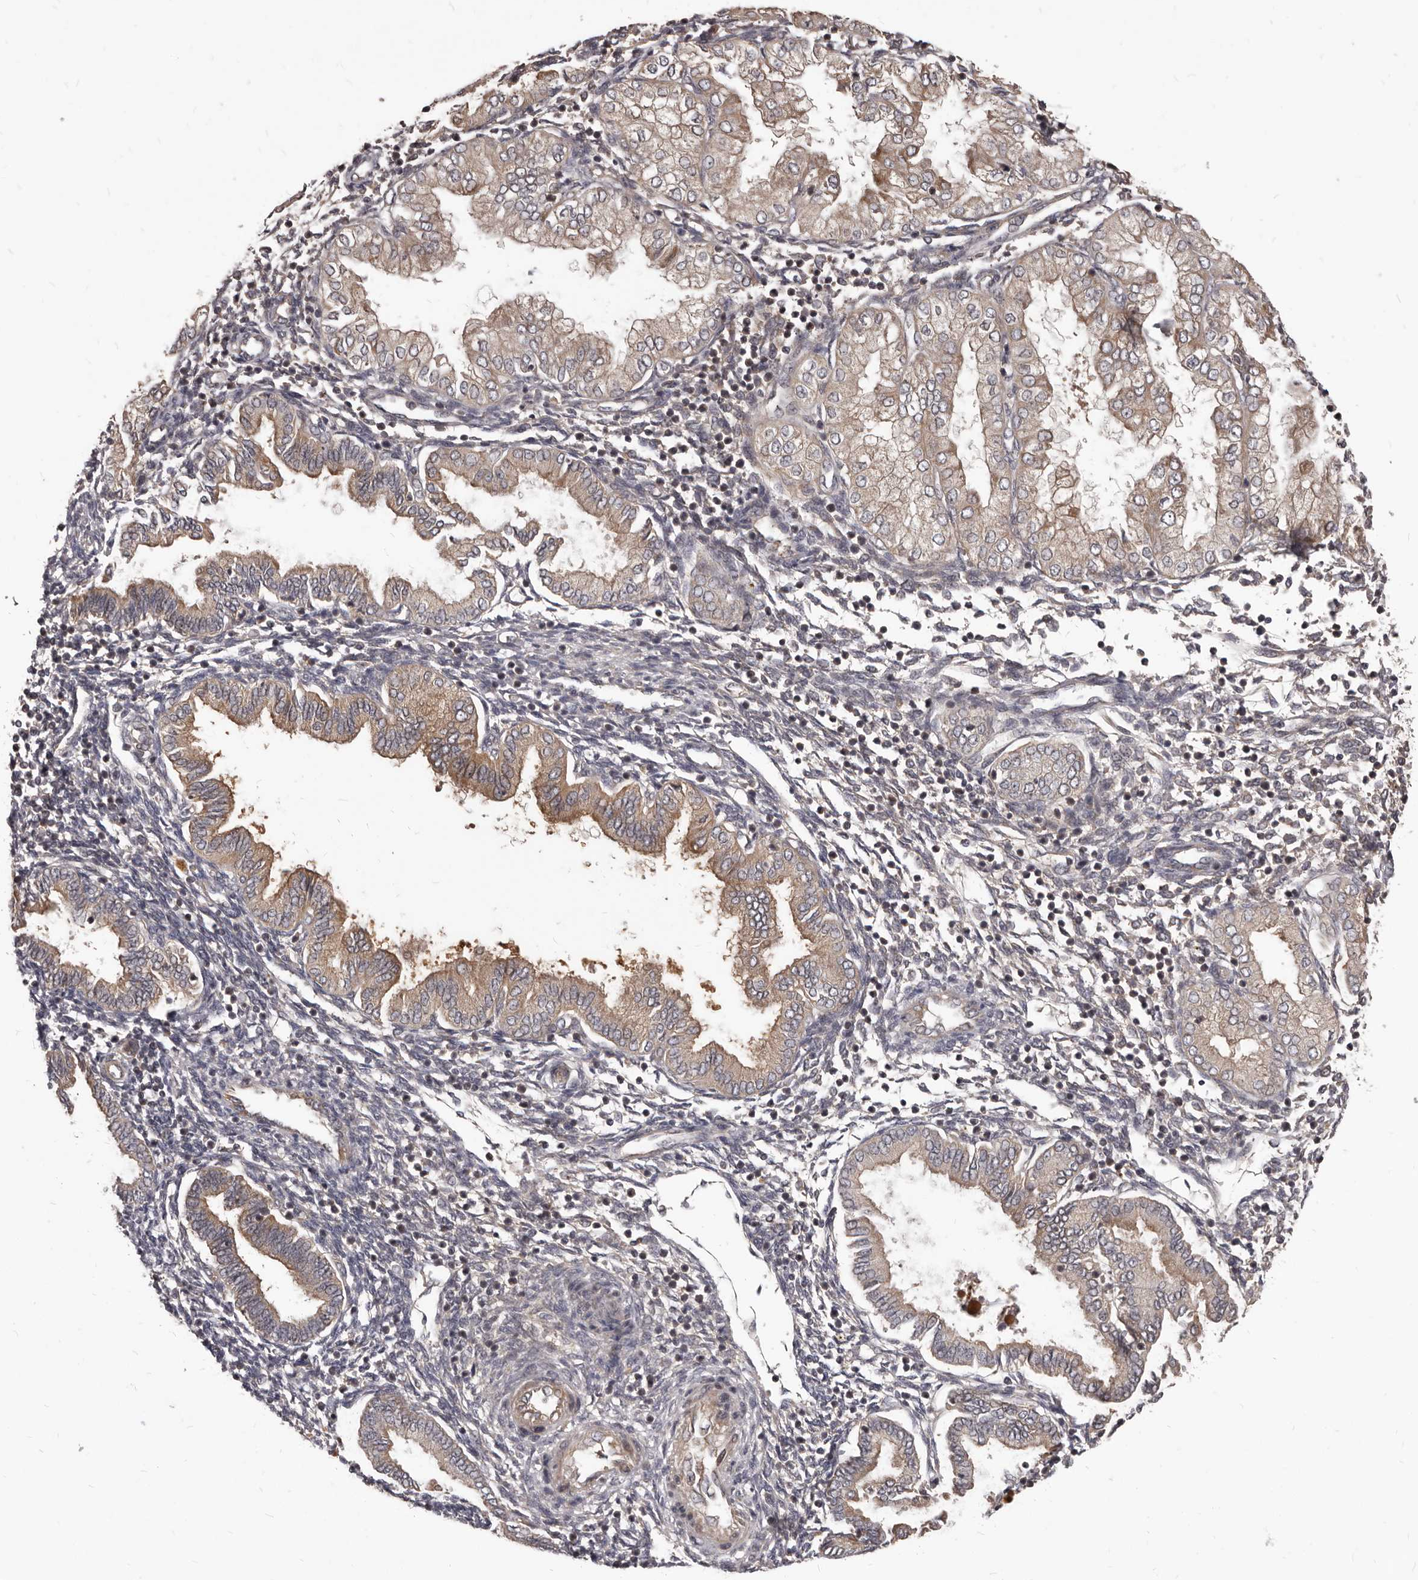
{"staining": {"intensity": "negative", "quantity": "none", "location": "none"}, "tissue": "endometrium", "cell_type": "Cells in endometrial stroma", "image_type": "normal", "snomed": [{"axis": "morphology", "description": "Normal tissue, NOS"}, {"axis": "topography", "description": "Endometrium"}], "caption": "Endometrium stained for a protein using immunohistochemistry (IHC) exhibits no positivity cells in endometrial stroma.", "gene": "GABPB2", "patient": {"sex": "female", "age": 53}}